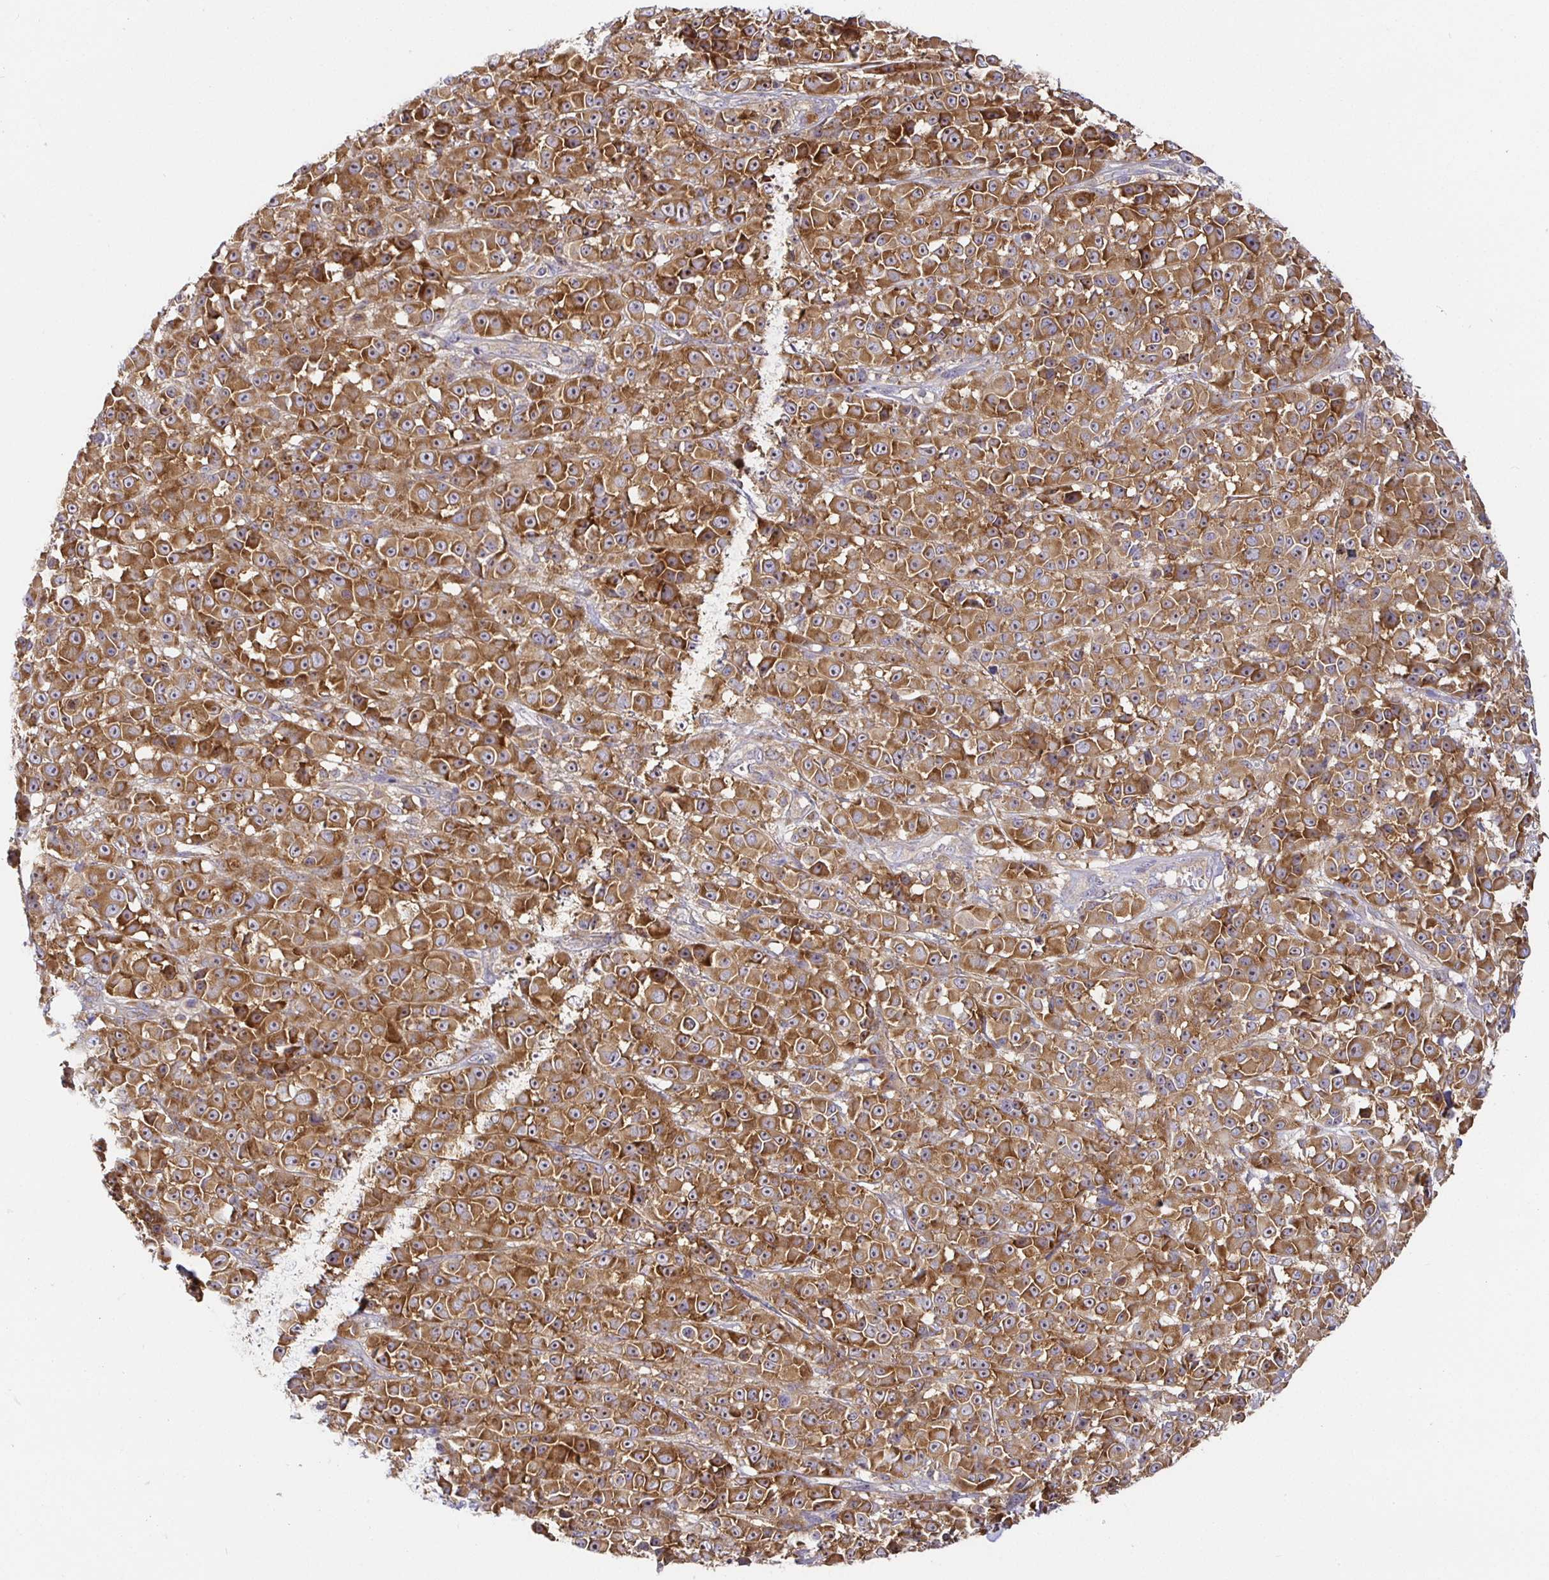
{"staining": {"intensity": "strong", "quantity": ">75%", "location": "cytoplasmic/membranous,nuclear"}, "tissue": "melanoma", "cell_type": "Tumor cells", "image_type": "cancer", "snomed": [{"axis": "morphology", "description": "Malignant melanoma, NOS"}, {"axis": "topography", "description": "Skin"}, {"axis": "topography", "description": "Skin of back"}], "caption": "Immunohistochemistry of human malignant melanoma shows high levels of strong cytoplasmic/membranous and nuclear staining in approximately >75% of tumor cells.", "gene": "SNX8", "patient": {"sex": "male", "age": 91}}